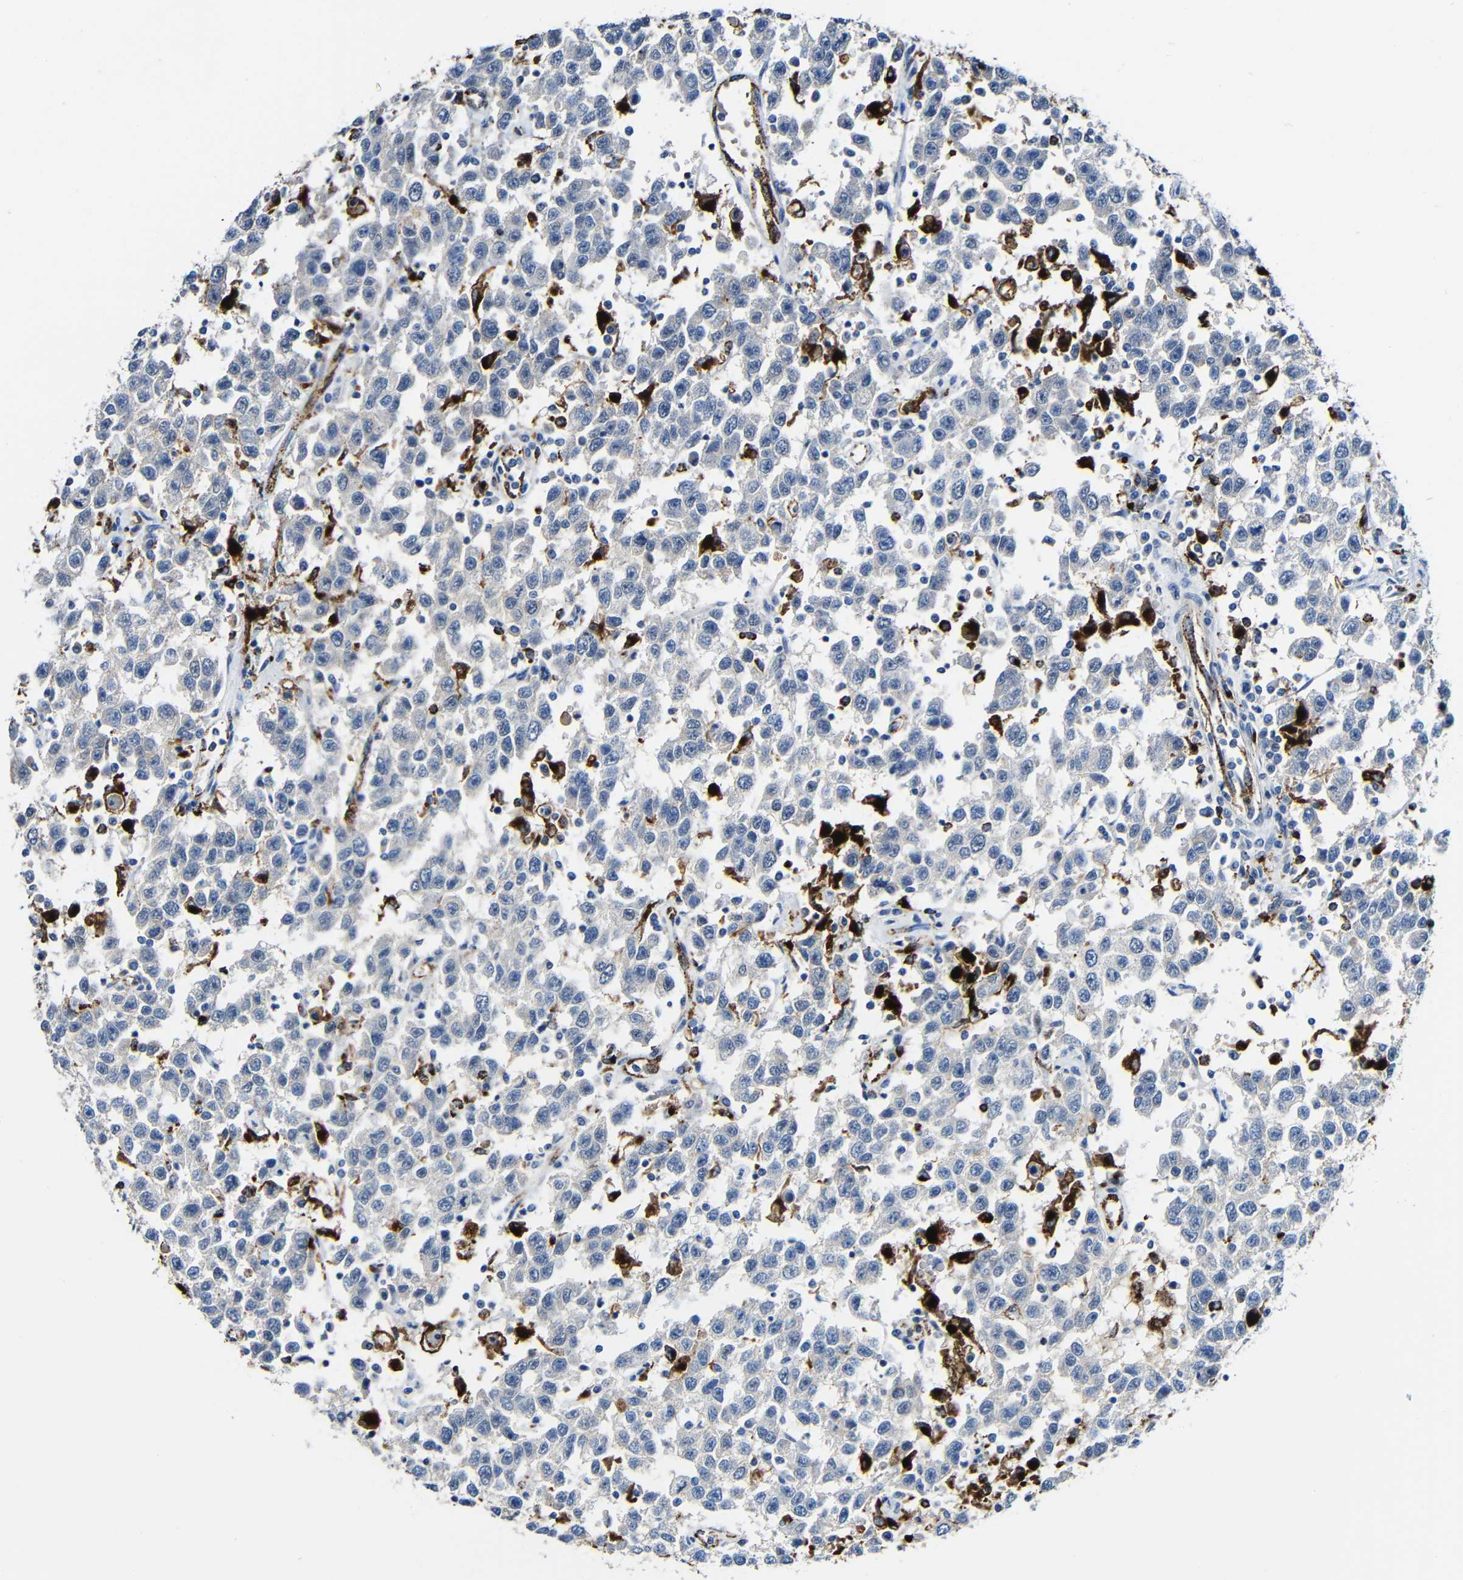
{"staining": {"intensity": "weak", "quantity": ">75%", "location": "cytoplasmic/membranous"}, "tissue": "testis cancer", "cell_type": "Tumor cells", "image_type": "cancer", "snomed": [{"axis": "morphology", "description": "Seminoma, NOS"}, {"axis": "topography", "description": "Testis"}], "caption": "Weak cytoplasmic/membranous expression is present in approximately >75% of tumor cells in seminoma (testis).", "gene": "HLA-DMA", "patient": {"sex": "male", "age": 41}}